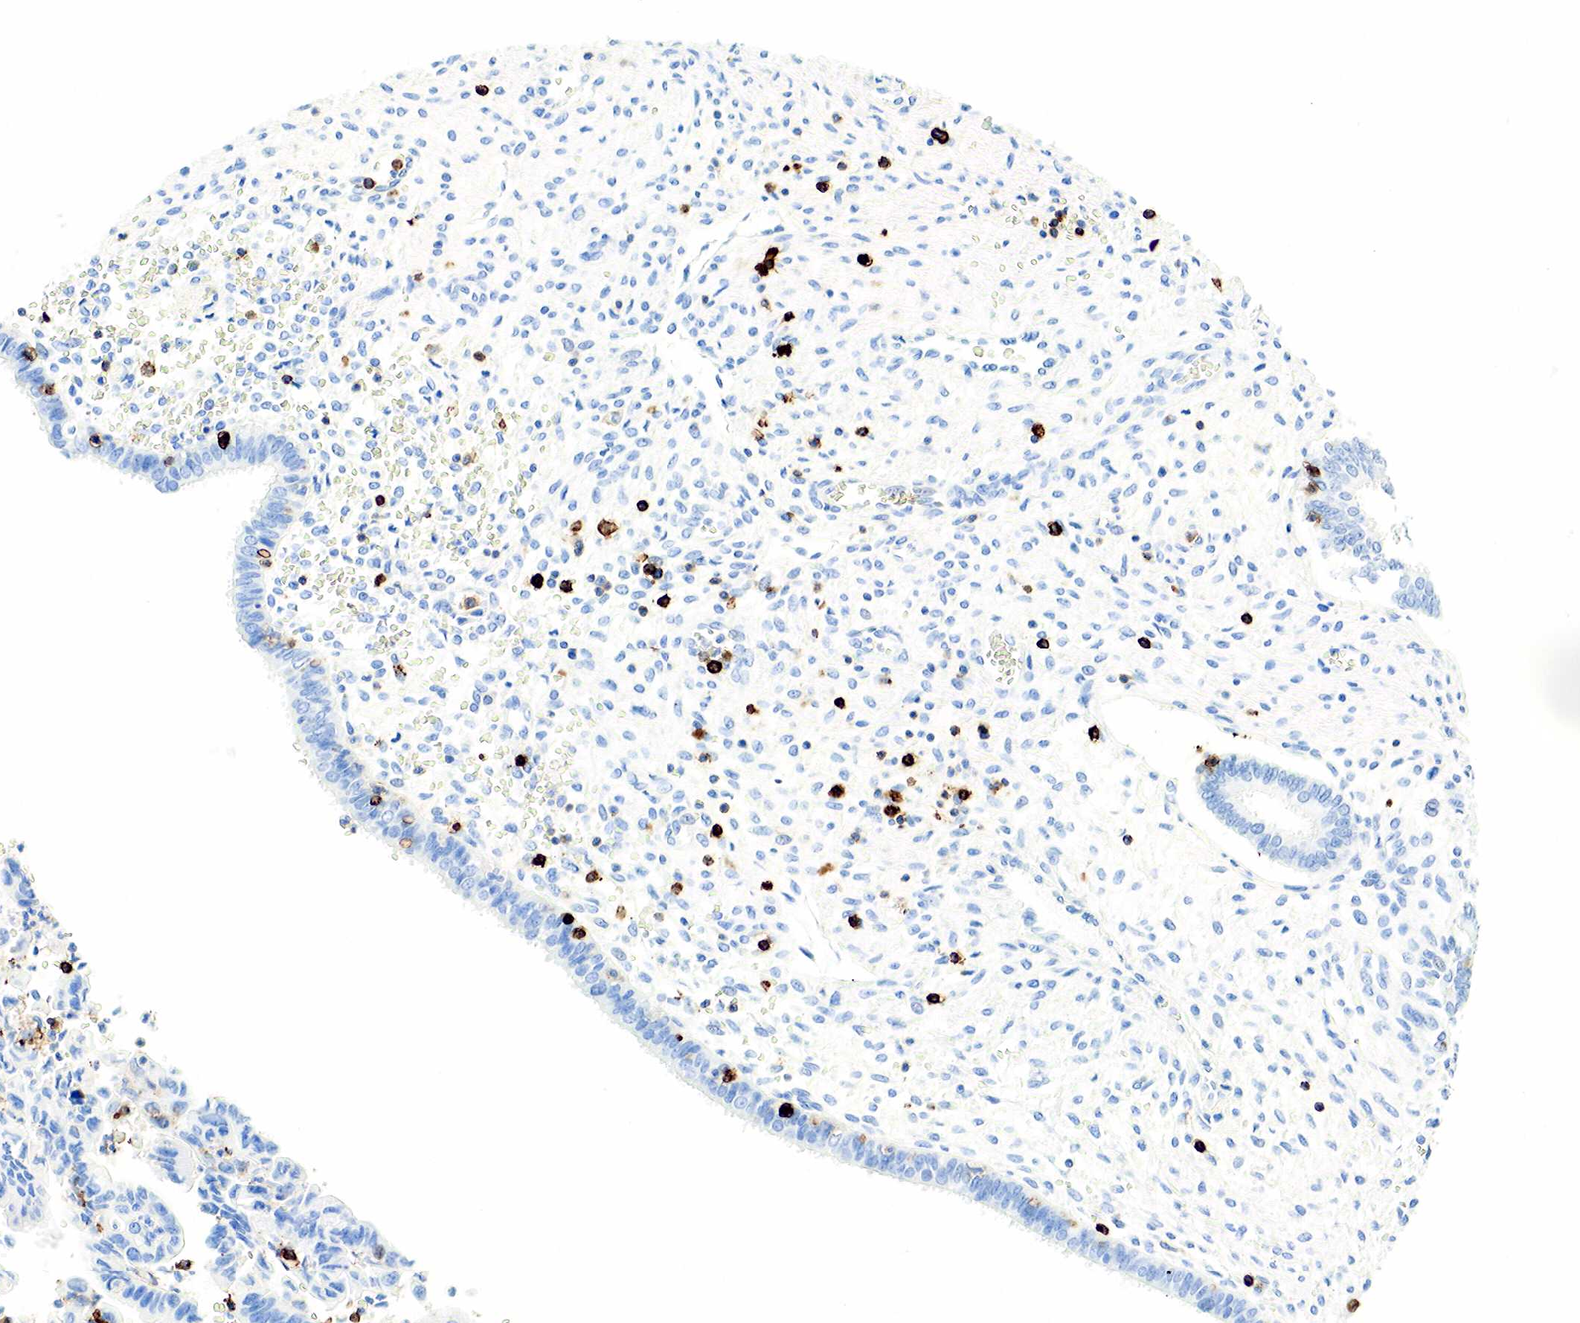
{"staining": {"intensity": "negative", "quantity": "none", "location": "none"}, "tissue": "cervical cancer", "cell_type": "Tumor cells", "image_type": "cancer", "snomed": [{"axis": "morphology", "description": "Normal tissue, NOS"}, {"axis": "morphology", "description": "Adenocarcinoma, NOS"}, {"axis": "topography", "description": "Cervix"}], "caption": "High power microscopy image of an IHC image of cervical adenocarcinoma, revealing no significant positivity in tumor cells. (Stains: DAB (3,3'-diaminobenzidine) IHC with hematoxylin counter stain, Microscopy: brightfield microscopy at high magnification).", "gene": "PTPRC", "patient": {"sex": "female", "age": 34}}